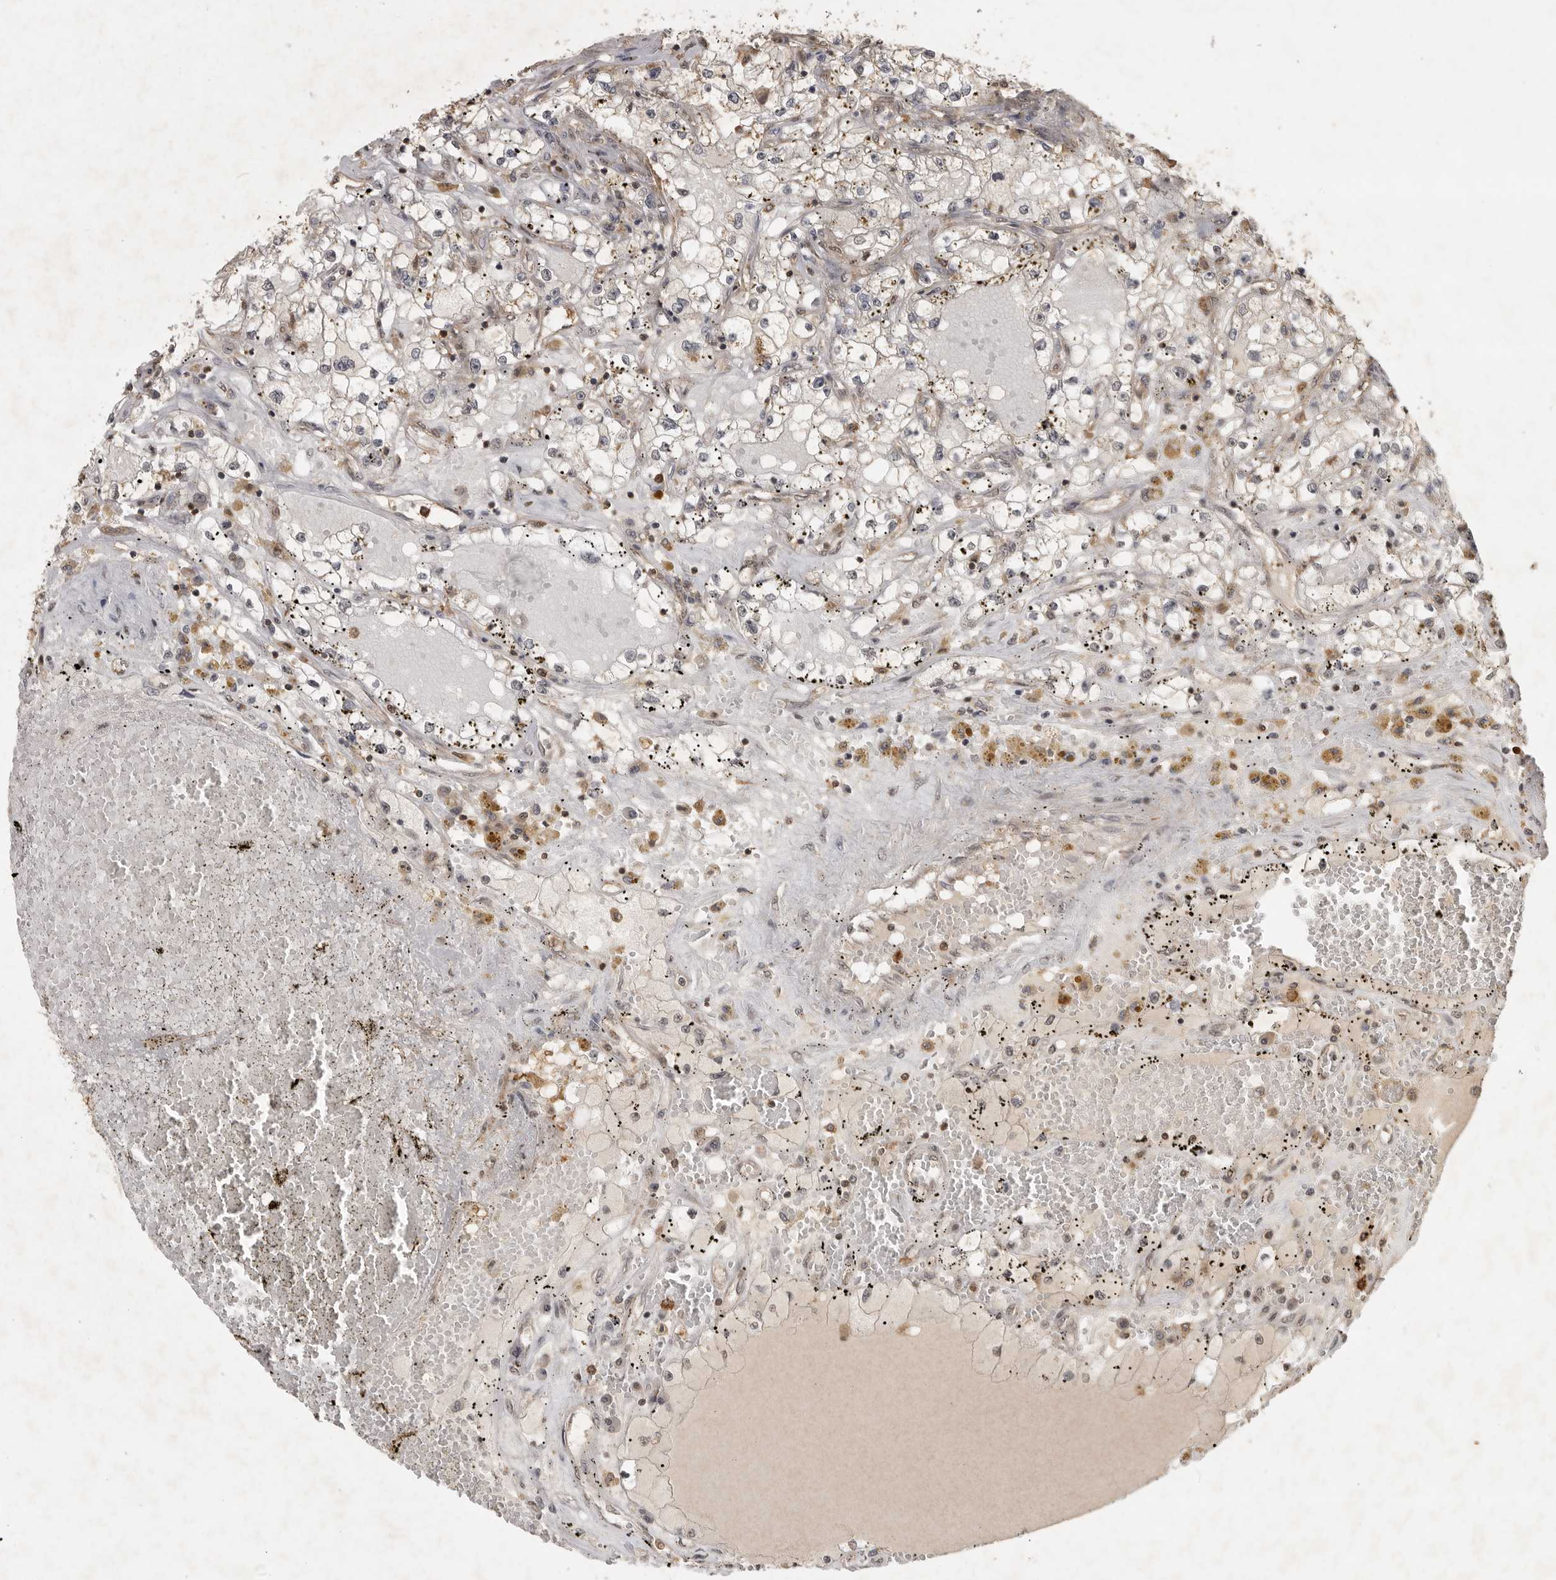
{"staining": {"intensity": "weak", "quantity": "<25%", "location": "nuclear"}, "tissue": "renal cancer", "cell_type": "Tumor cells", "image_type": "cancer", "snomed": [{"axis": "morphology", "description": "Adenocarcinoma, NOS"}, {"axis": "topography", "description": "Kidney"}], "caption": "This photomicrograph is of renal cancer stained with immunohistochemistry to label a protein in brown with the nuclei are counter-stained blue. There is no staining in tumor cells.", "gene": "CBLL1", "patient": {"sex": "male", "age": 56}}